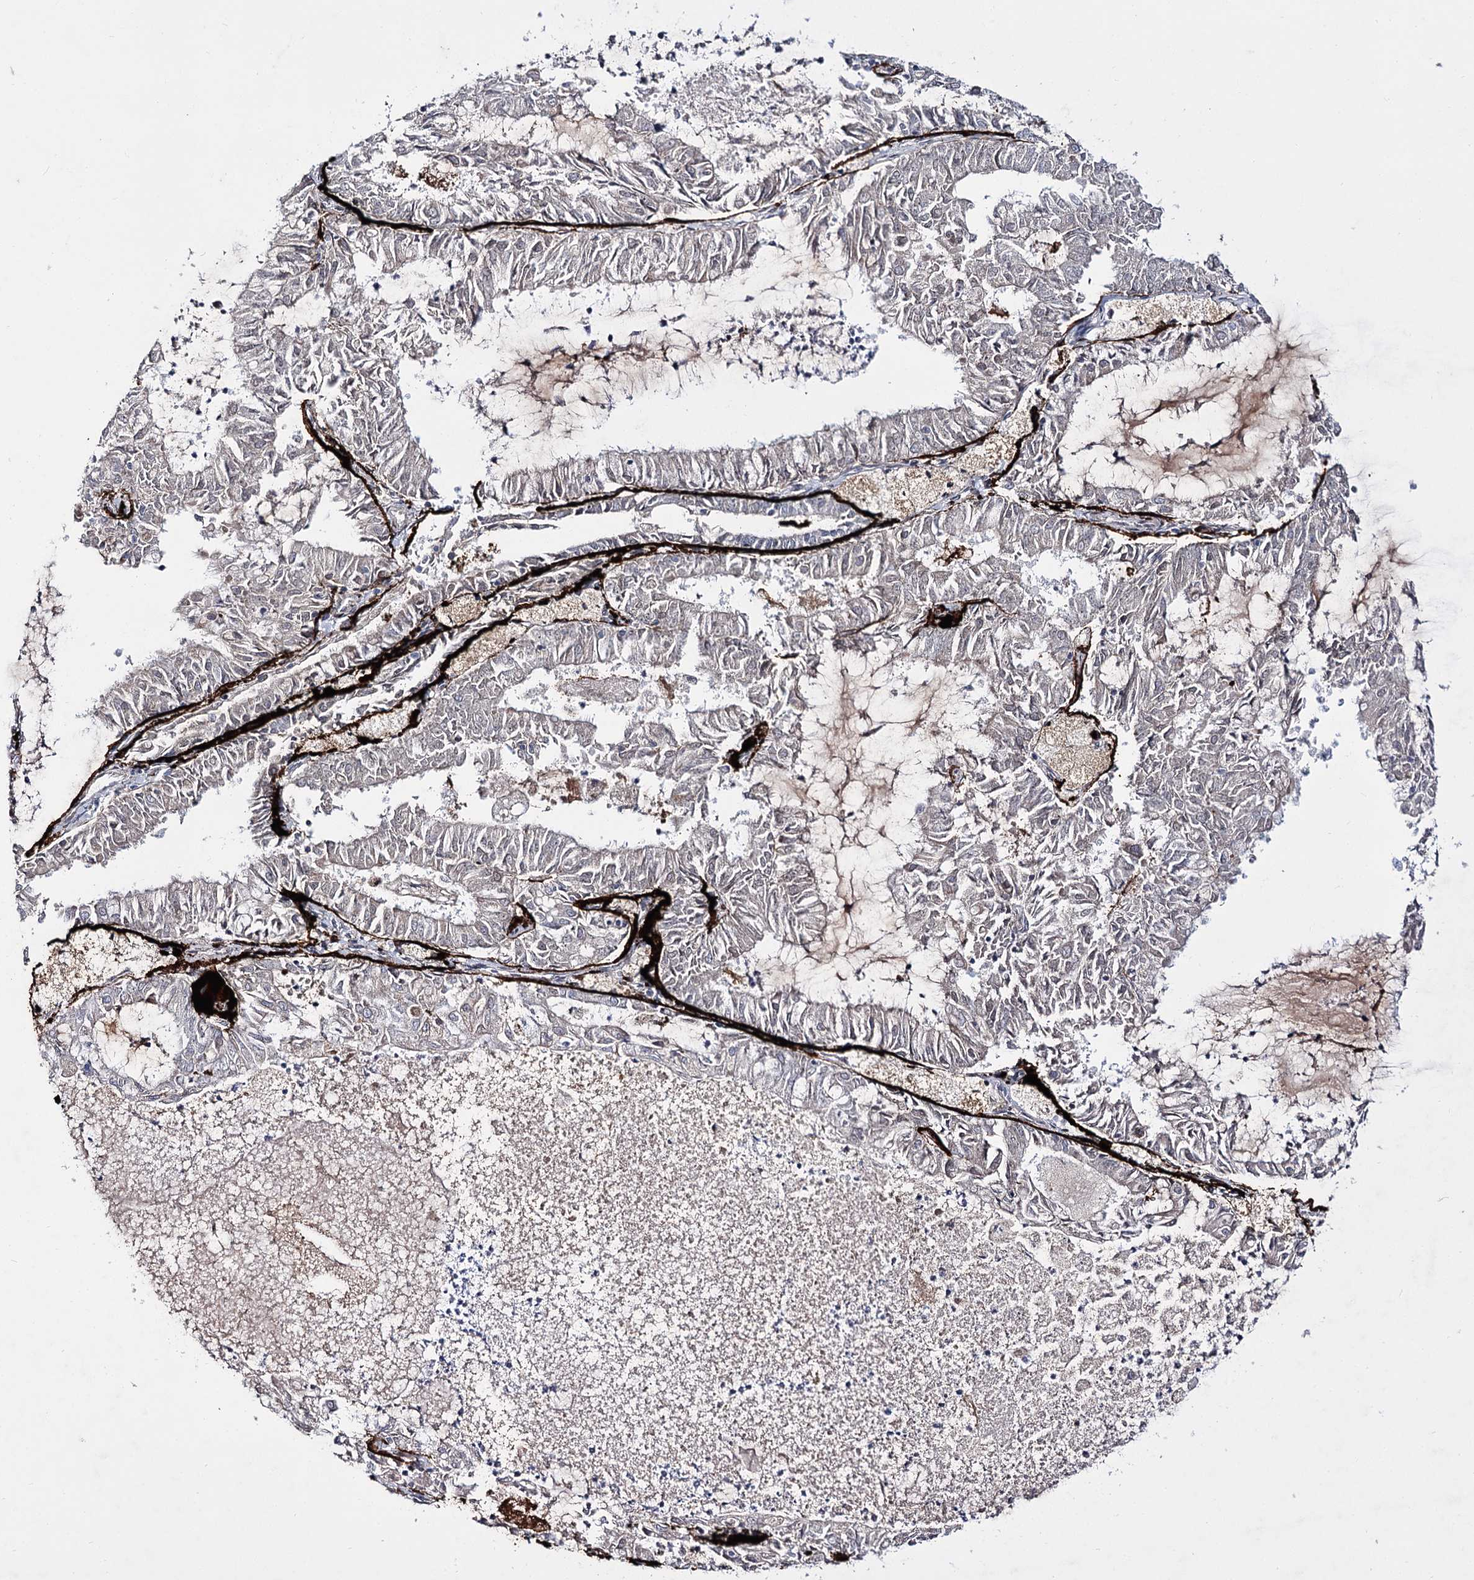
{"staining": {"intensity": "negative", "quantity": "none", "location": "none"}, "tissue": "endometrial cancer", "cell_type": "Tumor cells", "image_type": "cancer", "snomed": [{"axis": "morphology", "description": "Adenocarcinoma, NOS"}, {"axis": "topography", "description": "Endometrium"}], "caption": "This is an immunohistochemistry photomicrograph of human endometrial cancer. There is no expression in tumor cells.", "gene": "C11orf80", "patient": {"sex": "female", "age": 57}}